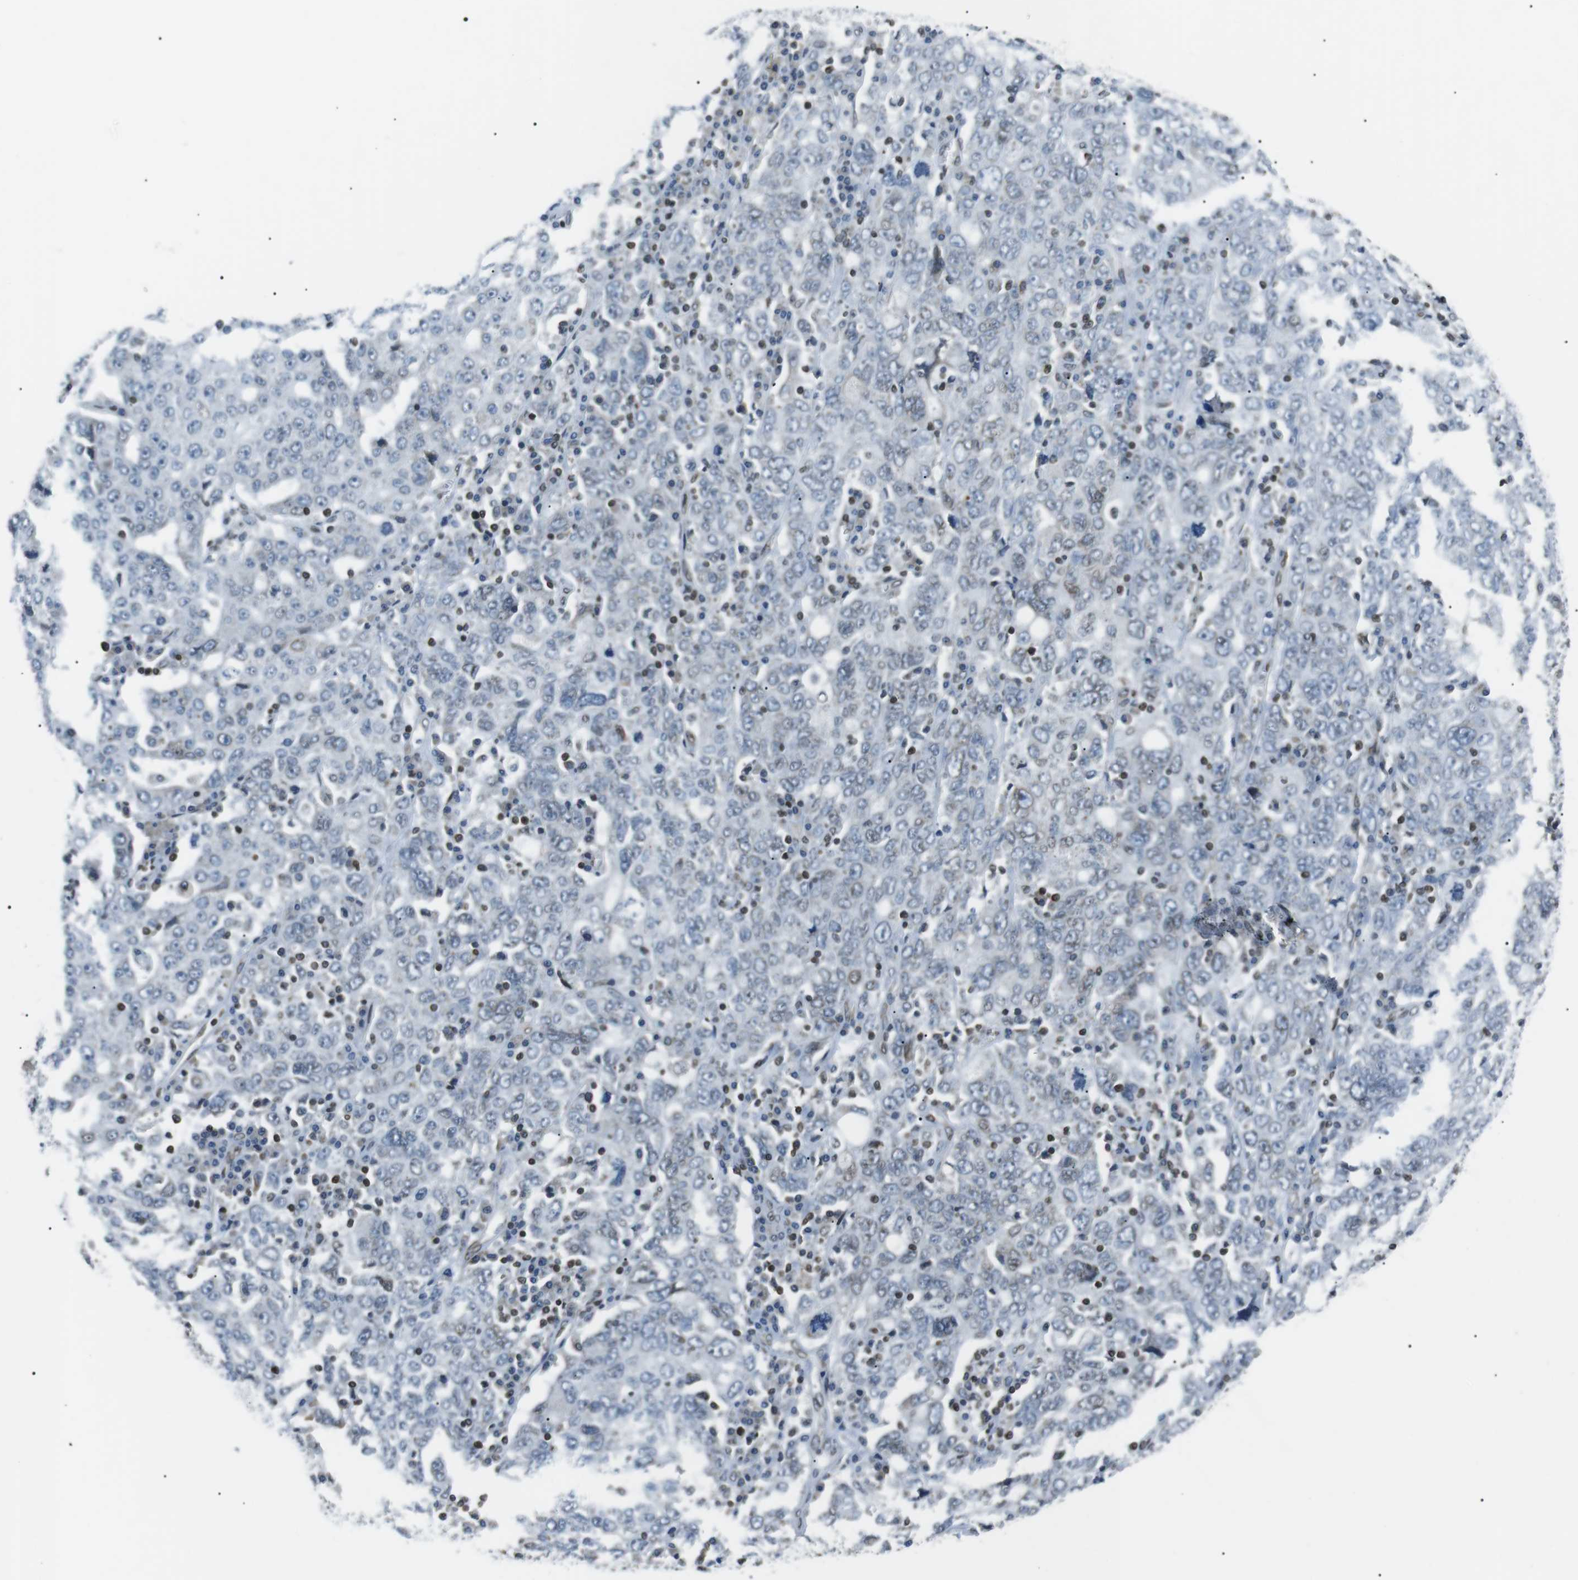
{"staining": {"intensity": "negative", "quantity": "none", "location": "none"}, "tissue": "ovarian cancer", "cell_type": "Tumor cells", "image_type": "cancer", "snomed": [{"axis": "morphology", "description": "Carcinoma, endometroid"}, {"axis": "topography", "description": "Ovary"}], "caption": "A high-resolution photomicrograph shows immunohistochemistry (IHC) staining of ovarian cancer, which shows no significant staining in tumor cells. Nuclei are stained in blue.", "gene": "TMX4", "patient": {"sex": "female", "age": 62}}